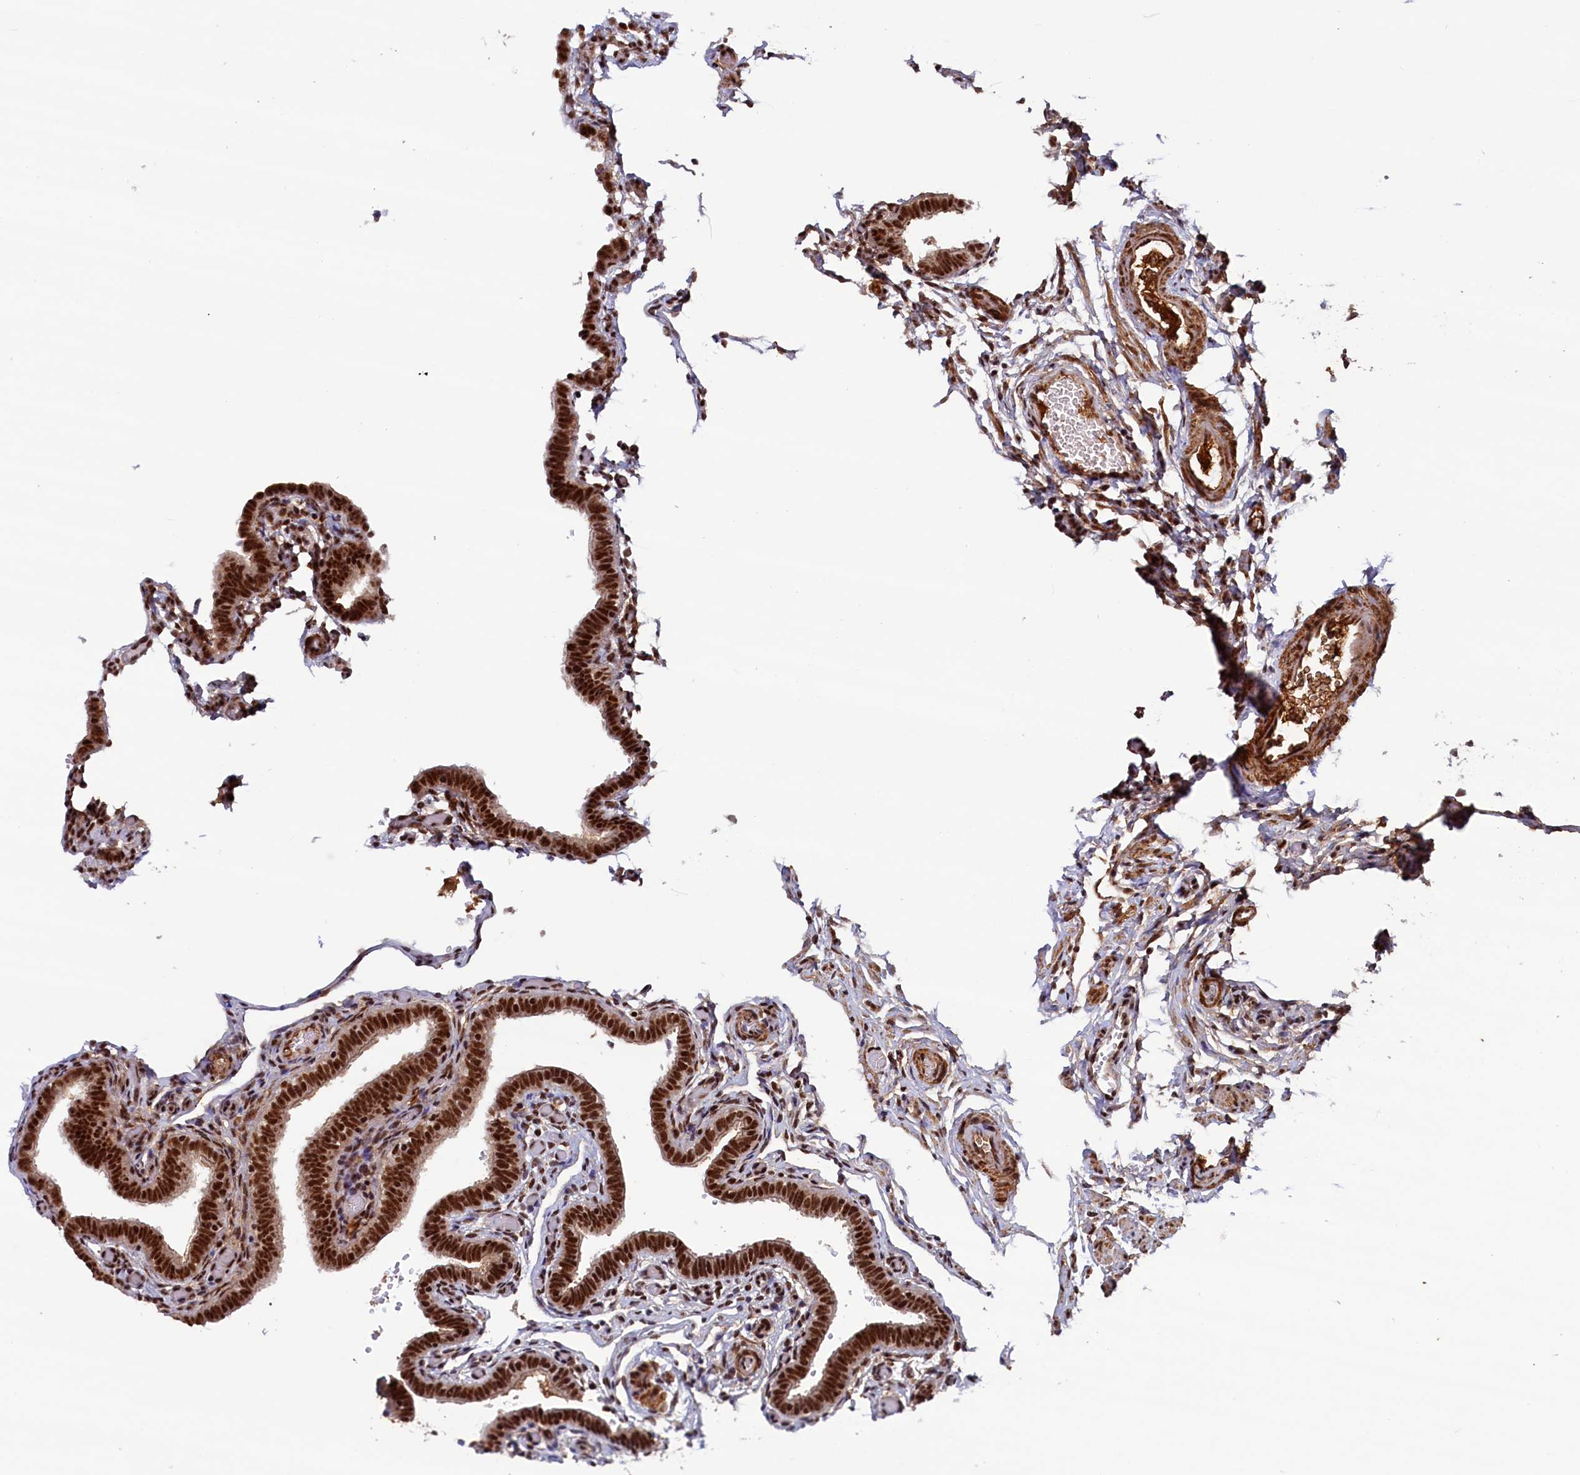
{"staining": {"intensity": "strong", "quantity": ">75%", "location": "nuclear"}, "tissue": "fallopian tube", "cell_type": "Glandular cells", "image_type": "normal", "snomed": [{"axis": "morphology", "description": "Normal tissue, NOS"}, {"axis": "topography", "description": "Fallopian tube"}], "caption": "Immunohistochemistry (IHC) of benign fallopian tube displays high levels of strong nuclear expression in about >75% of glandular cells.", "gene": "ZC3H18", "patient": {"sex": "female", "age": 36}}